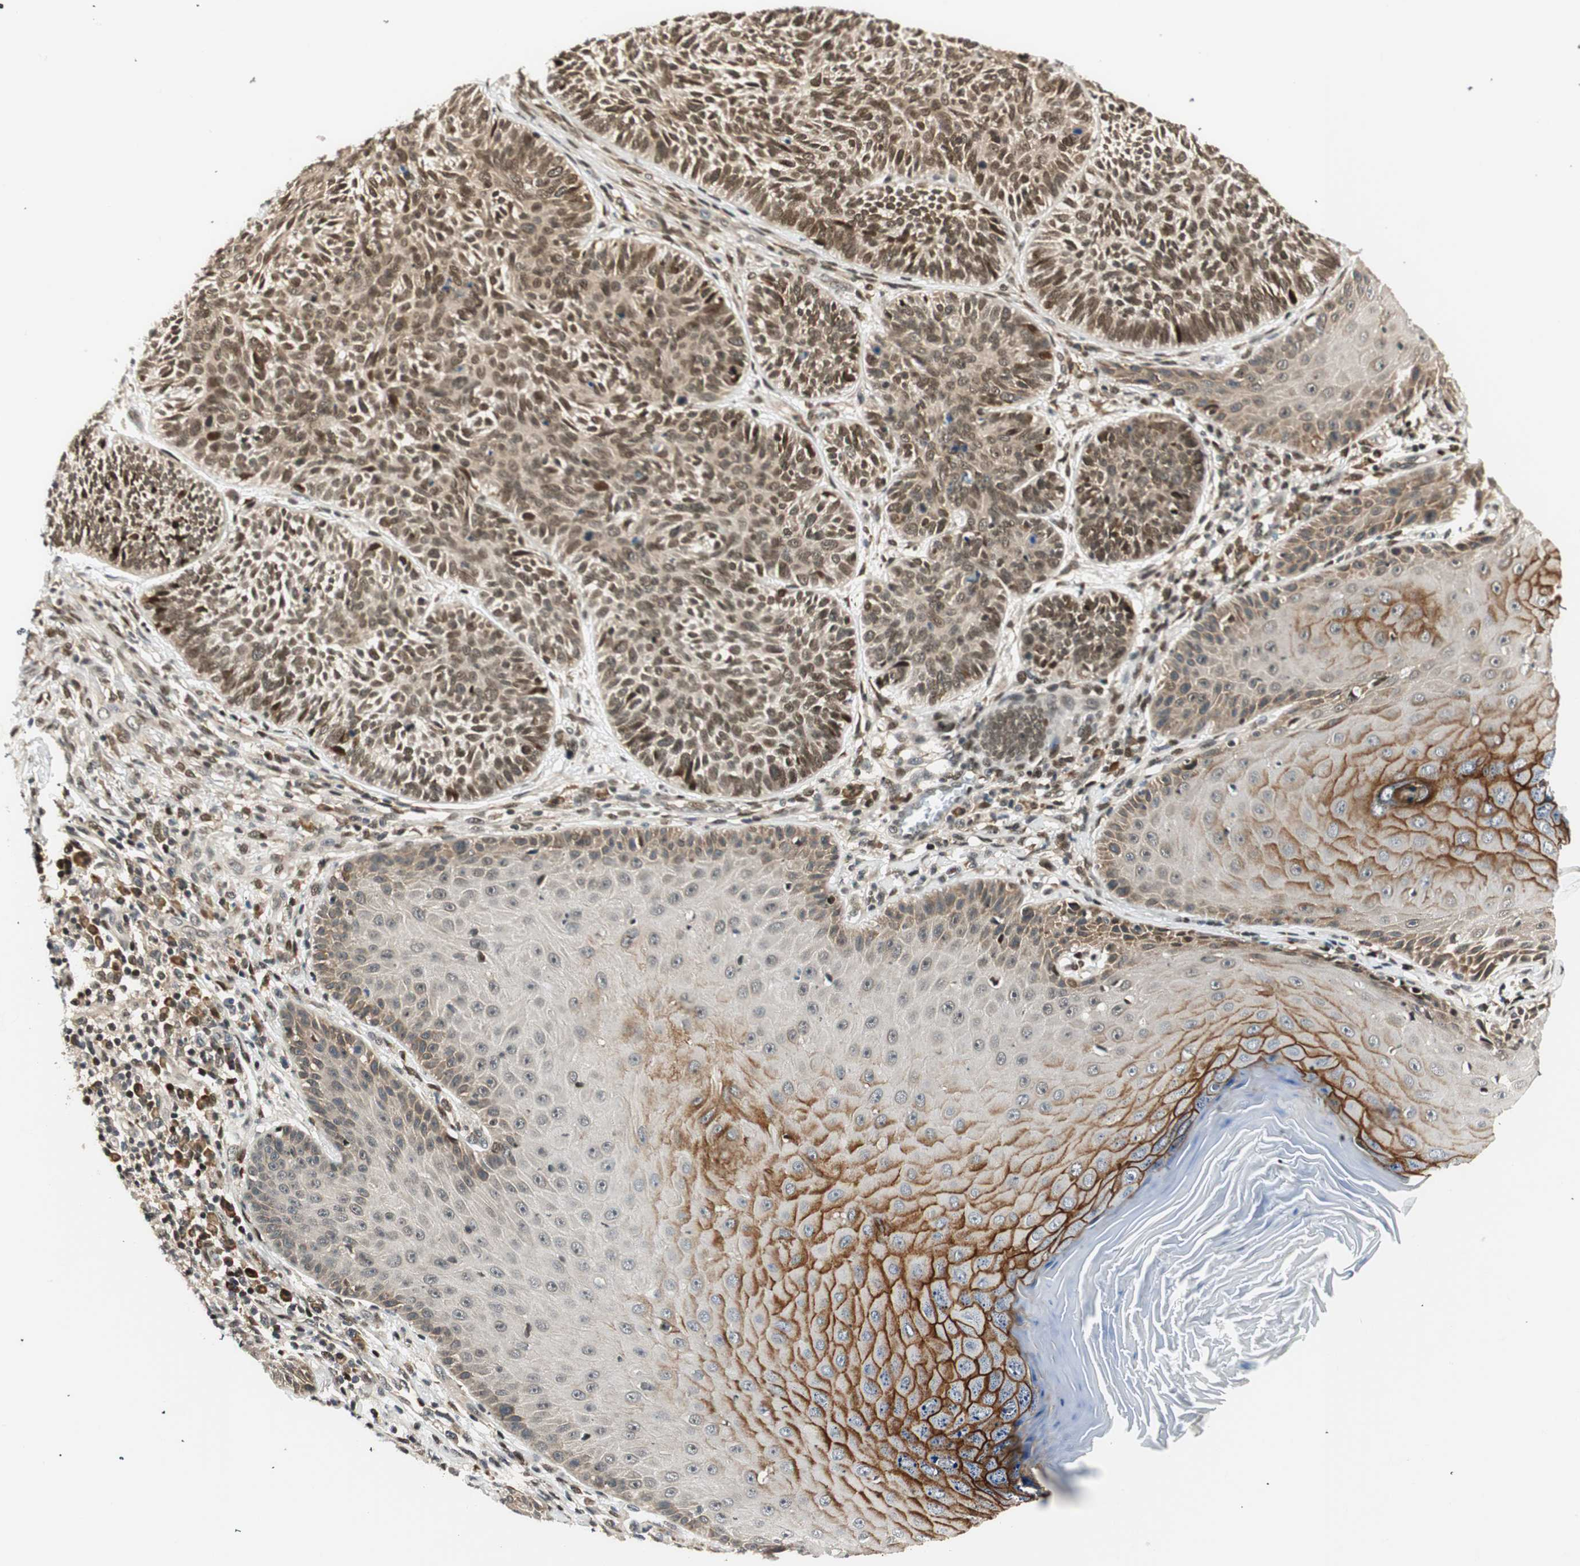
{"staining": {"intensity": "moderate", "quantity": ">75%", "location": "nuclear"}, "tissue": "skin cancer", "cell_type": "Tumor cells", "image_type": "cancer", "snomed": [{"axis": "morphology", "description": "Normal tissue, NOS"}, {"axis": "morphology", "description": "Basal cell carcinoma"}, {"axis": "topography", "description": "Skin"}], "caption": "Protein expression analysis of human basal cell carcinoma (skin) reveals moderate nuclear expression in approximately >75% of tumor cells.", "gene": "RING1", "patient": {"sex": "male", "age": 52}}